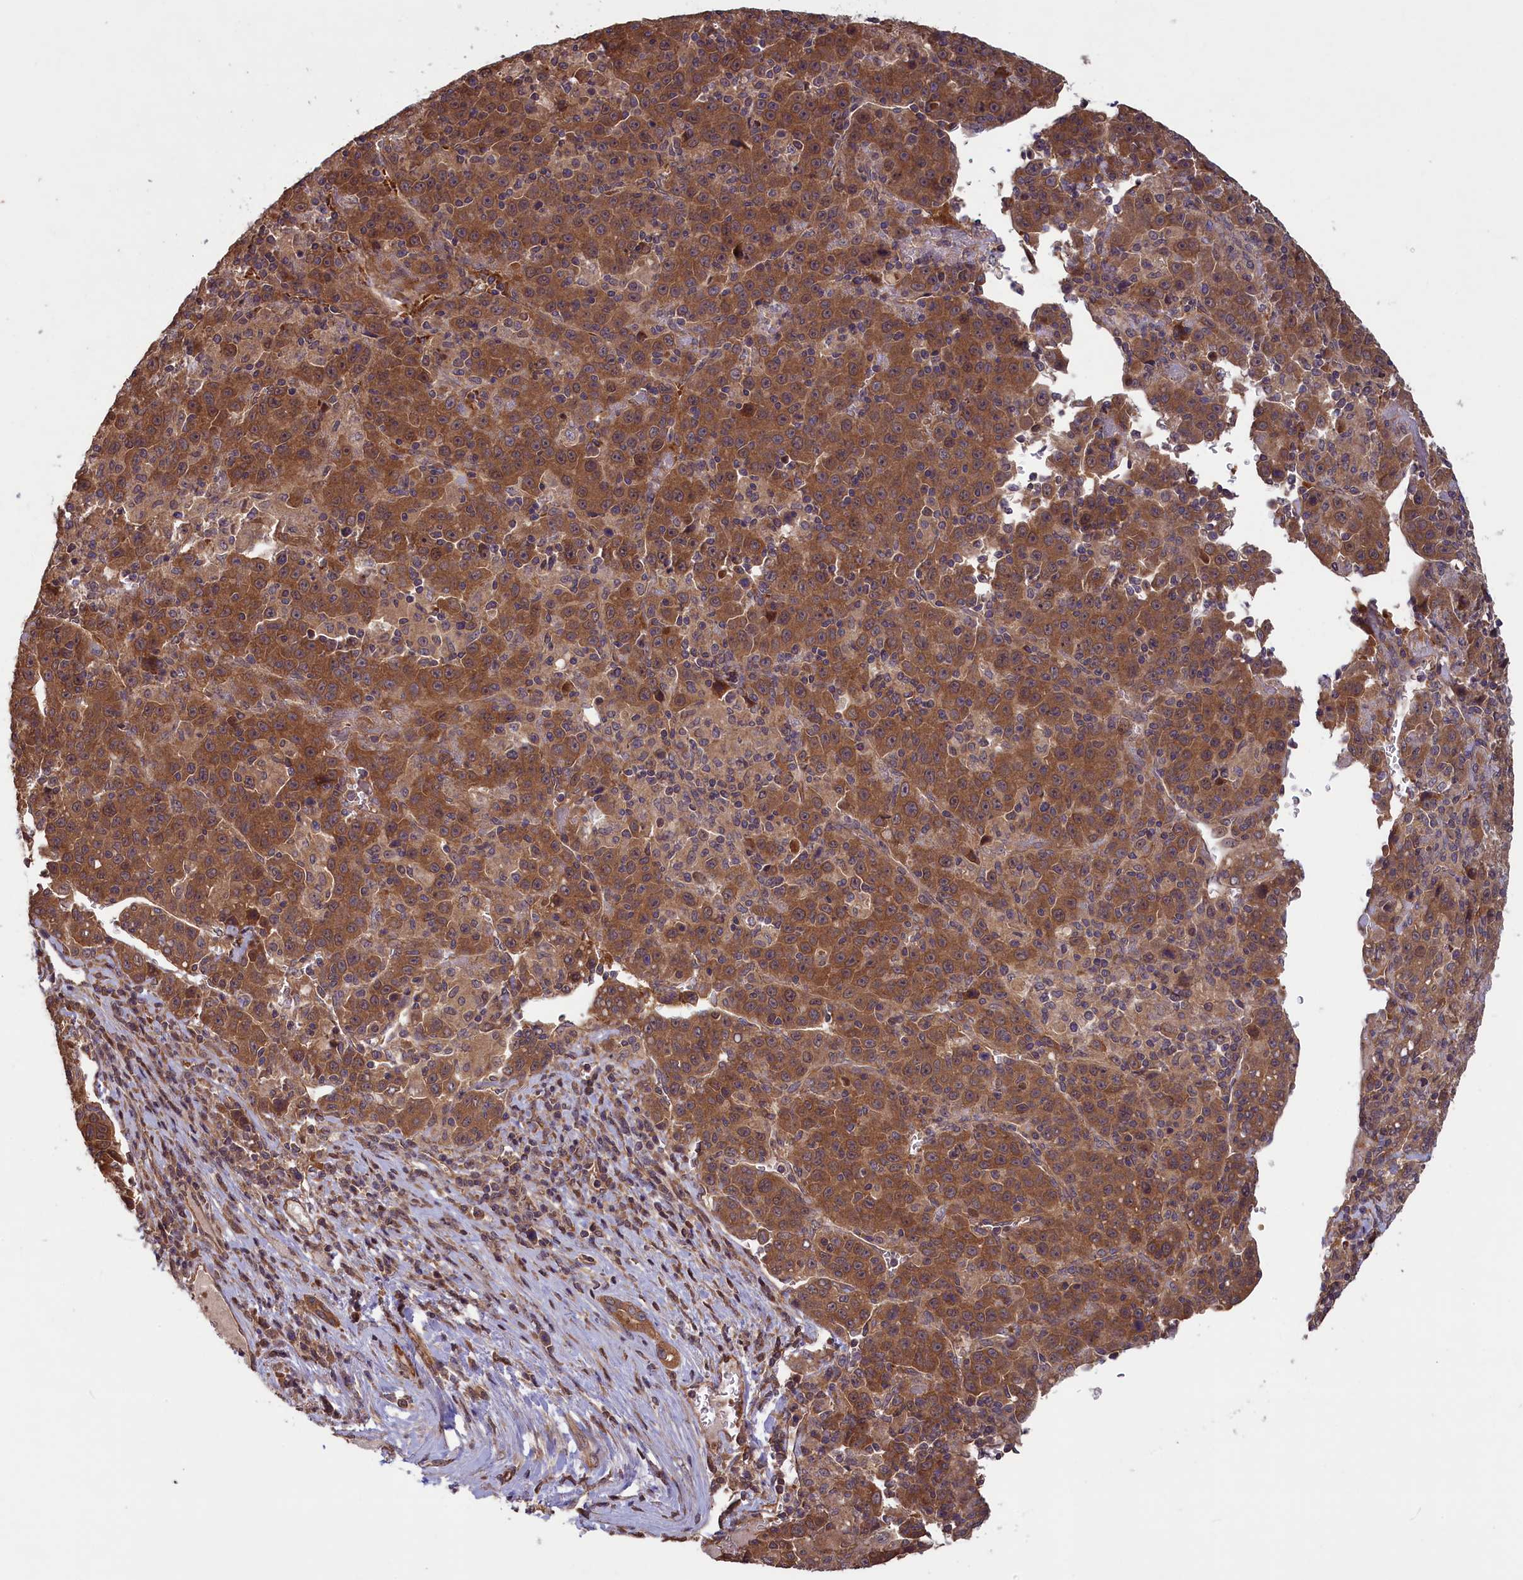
{"staining": {"intensity": "moderate", "quantity": ">75%", "location": "cytoplasmic/membranous"}, "tissue": "liver cancer", "cell_type": "Tumor cells", "image_type": "cancer", "snomed": [{"axis": "morphology", "description": "Carcinoma, Hepatocellular, NOS"}, {"axis": "topography", "description": "Liver"}], "caption": "Liver cancer (hepatocellular carcinoma) stained with DAB (3,3'-diaminobenzidine) immunohistochemistry exhibits medium levels of moderate cytoplasmic/membranous expression in about >75% of tumor cells.", "gene": "CIAO2B", "patient": {"sex": "female", "age": 53}}